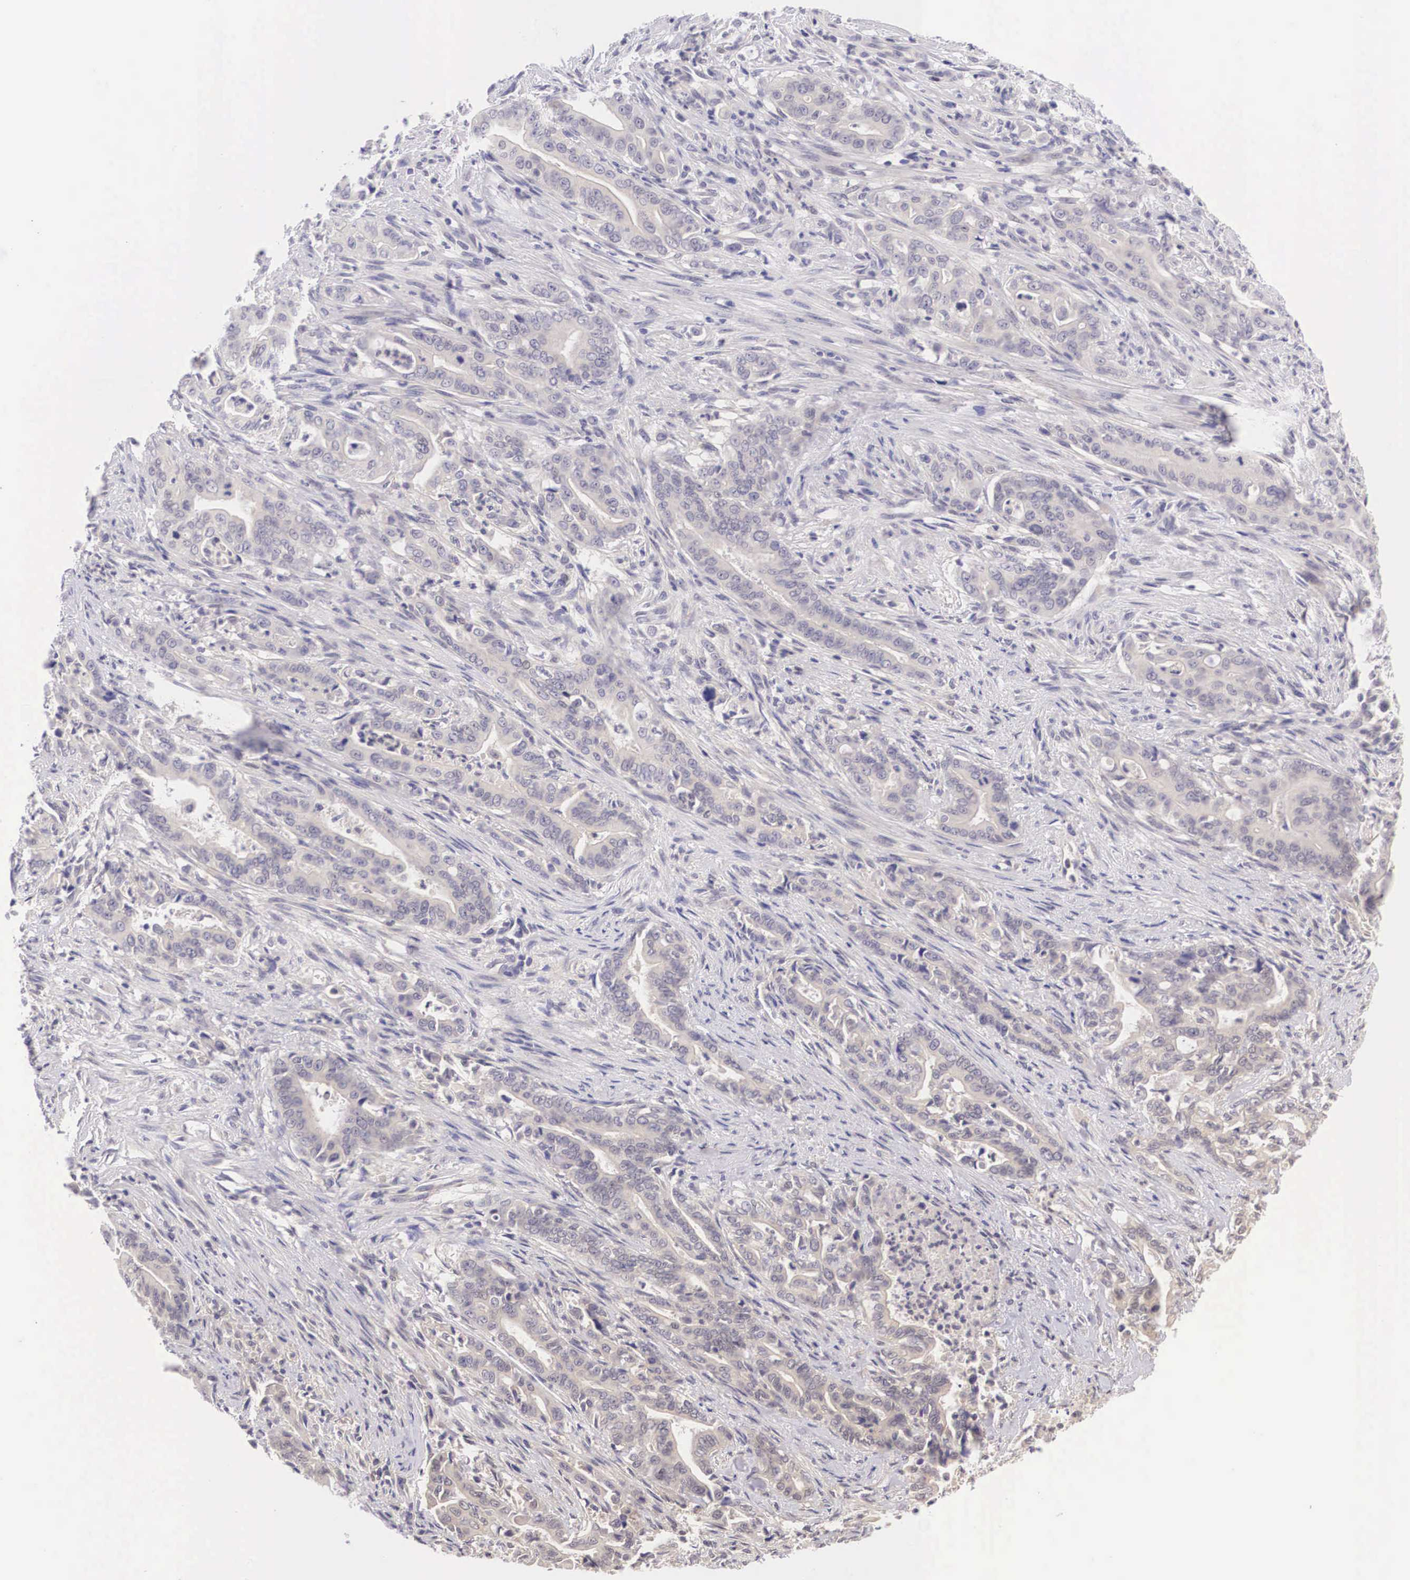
{"staining": {"intensity": "negative", "quantity": "none", "location": "none"}, "tissue": "stomach cancer", "cell_type": "Tumor cells", "image_type": "cancer", "snomed": [{"axis": "morphology", "description": "Adenocarcinoma, NOS"}, {"axis": "topography", "description": "Stomach"}], "caption": "Tumor cells show no significant protein staining in adenocarcinoma (stomach).", "gene": "BCL6", "patient": {"sex": "female", "age": 76}}